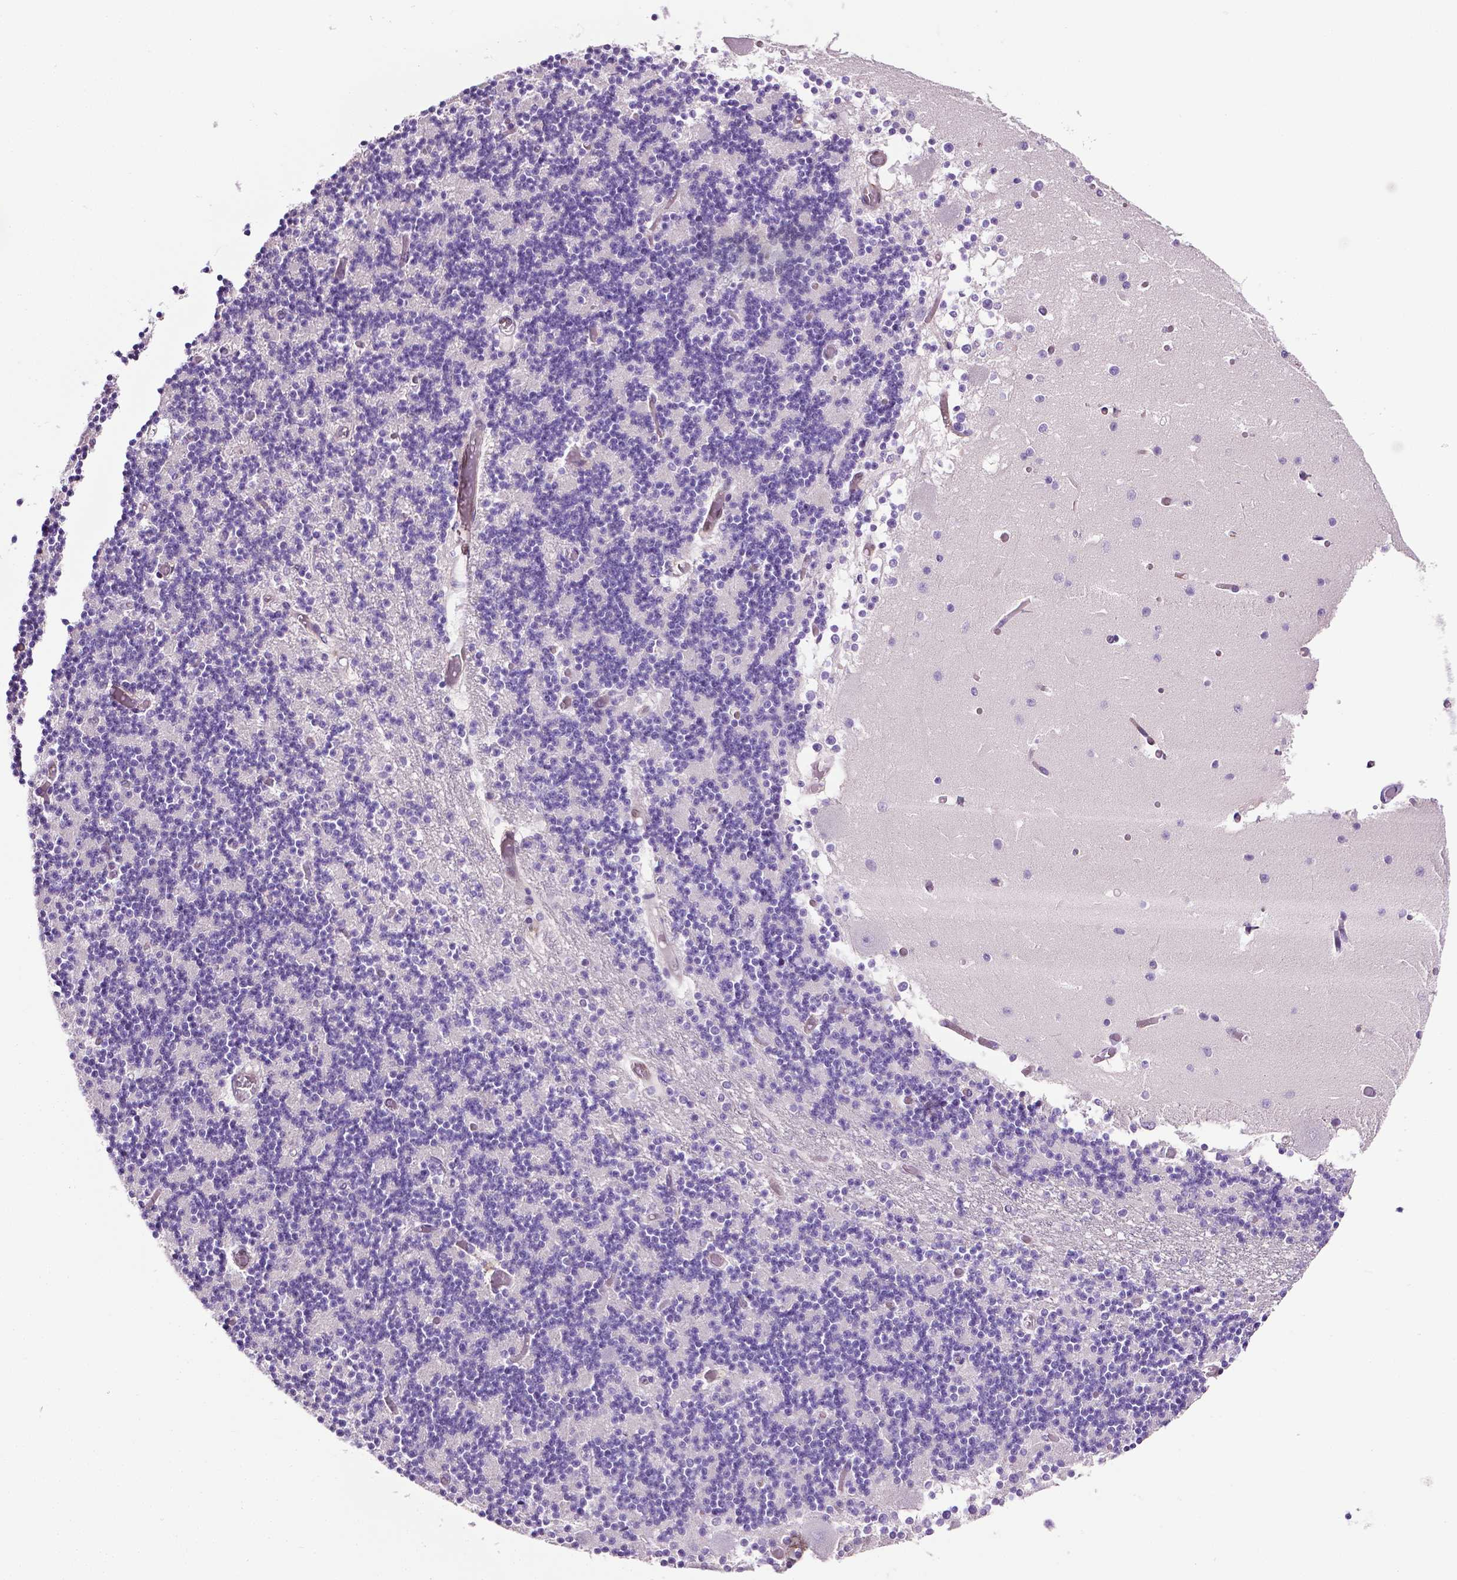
{"staining": {"intensity": "negative", "quantity": "none", "location": "none"}, "tissue": "cerebellum", "cell_type": "Cells in granular layer", "image_type": "normal", "snomed": [{"axis": "morphology", "description": "Normal tissue, NOS"}, {"axis": "topography", "description": "Cerebellum"}], "caption": "An immunohistochemistry image of benign cerebellum is shown. There is no staining in cells in granular layer of cerebellum.", "gene": "PTGER3", "patient": {"sex": "female", "age": 28}}